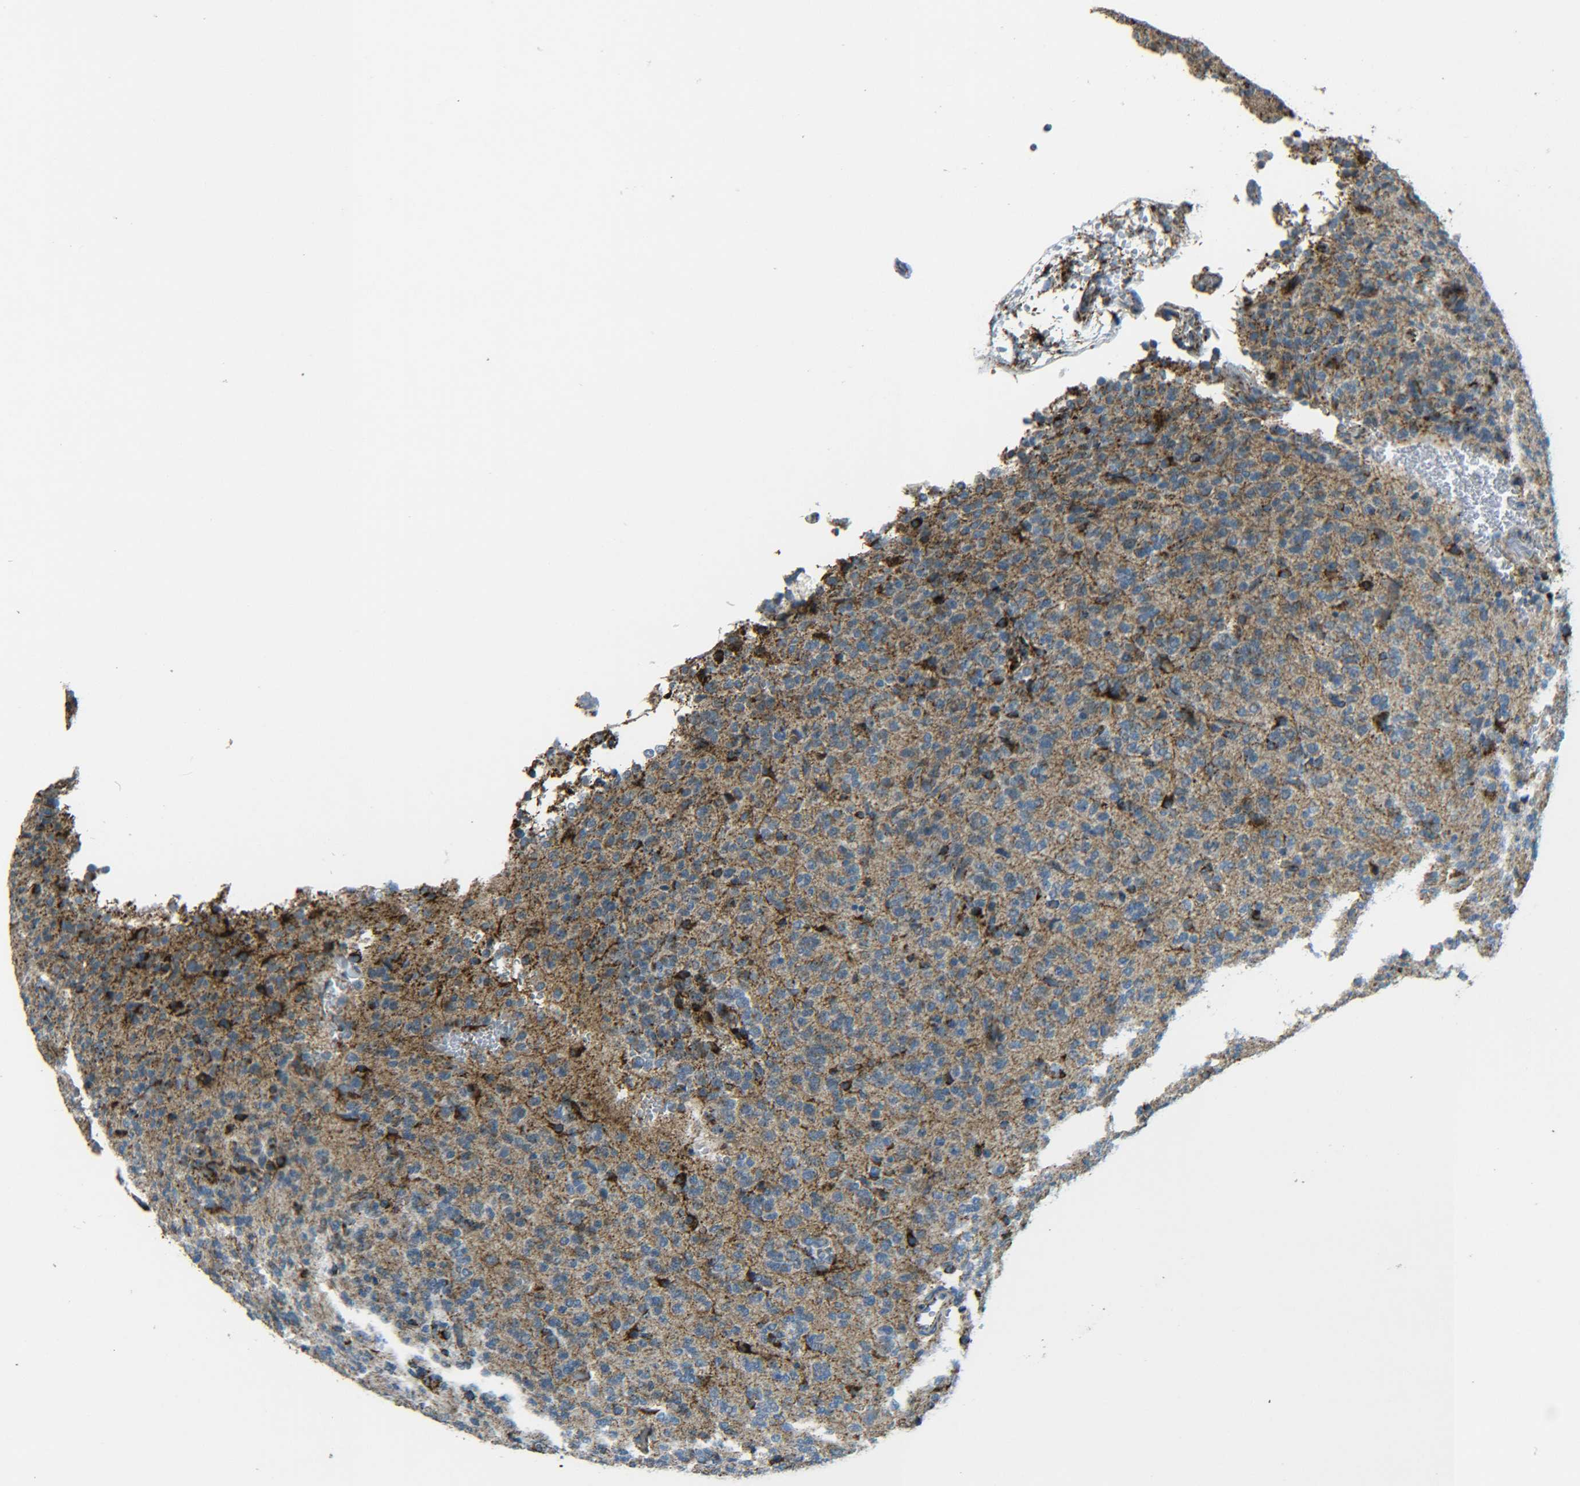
{"staining": {"intensity": "strong", "quantity": ">75%", "location": "cytoplasmic/membranous"}, "tissue": "glioma", "cell_type": "Tumor cells", "image_type": "cancer", "snomed": [{"axis": "morphology", "description": "Glioma, malignant, Low grade"}, {"axis": "topography", "description": "Brain"}], "caption": "Immunohistochemical staining of human malignant low-grade glioma displays high levels of strong cytoplasmic/membranous protein positivity in approximately >75% of tumor cells.", "gene": "CYB5R1", "patient": {"sex": "male", "age": 38}}